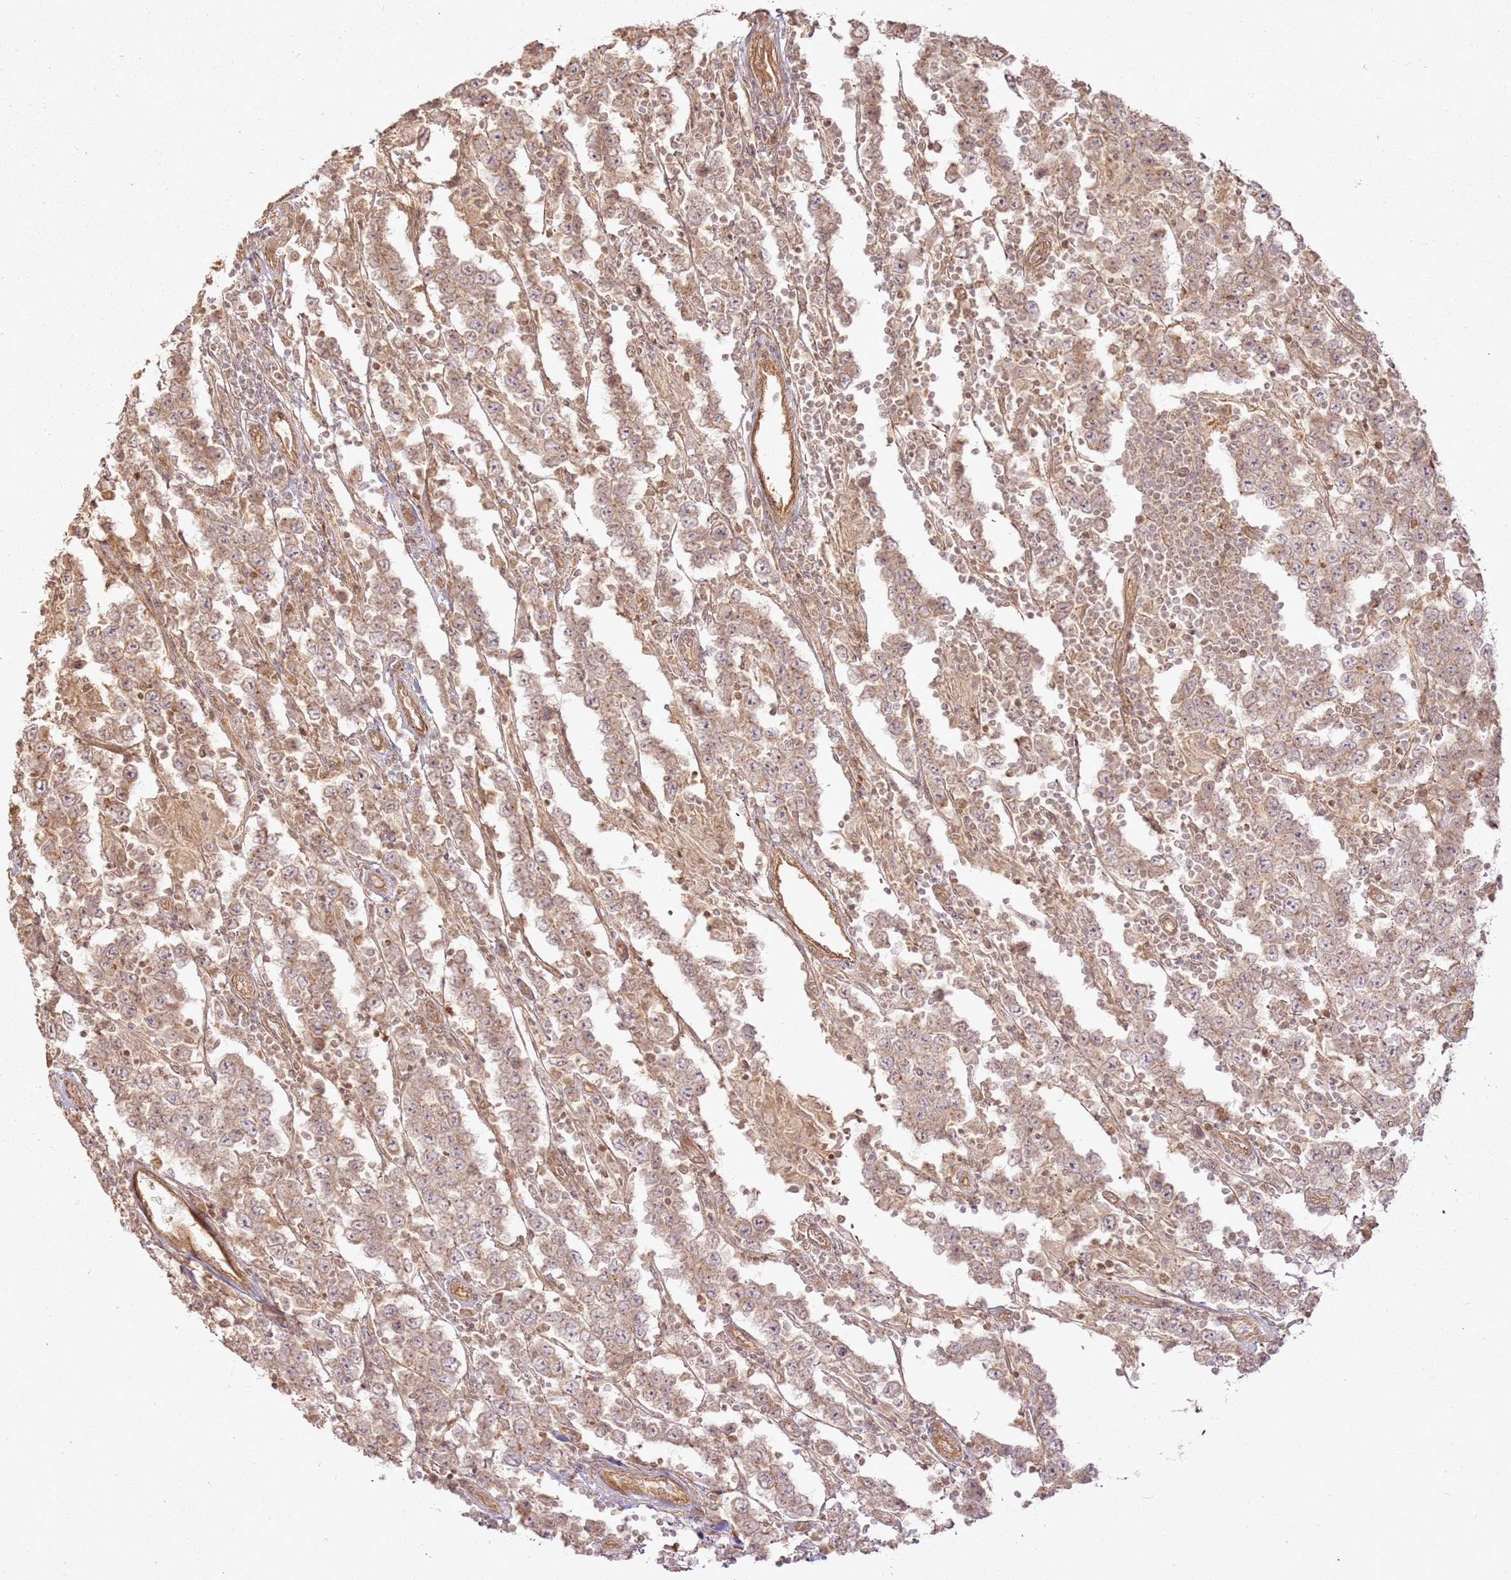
{"staining": {"intensity": "weak", "quantity": "25%-75%", "location": "cytoplasmic/membranous"}, "tissue": "testis cancer", "cell_type": "Tumor cells", "image_type": "cancer", "snomed": [{"axis": "morphology", "description": "Normal tissue, NOS"}, {"axis": "morphology", "description": "Urothelial carcinoma, High grade"}, {"axis": "morphology", "description": "Seminoma, NOS"}, {"axis": "morphology", "description": "Carcinoma, Embryonal, NOS"}, {"axis": "topography", "description": "Urinary bladder"}, {"axis": "topography", "description": "Testis"}], "caption": "Protein staining exhibits weak cytoplasmic/membranous staining in about 25%-75% of tumor cells in testis cancer (high-grade urothelial carcinoma).", "gene": "ZNF776", "patient": {"sex": "male", "age": 41}}